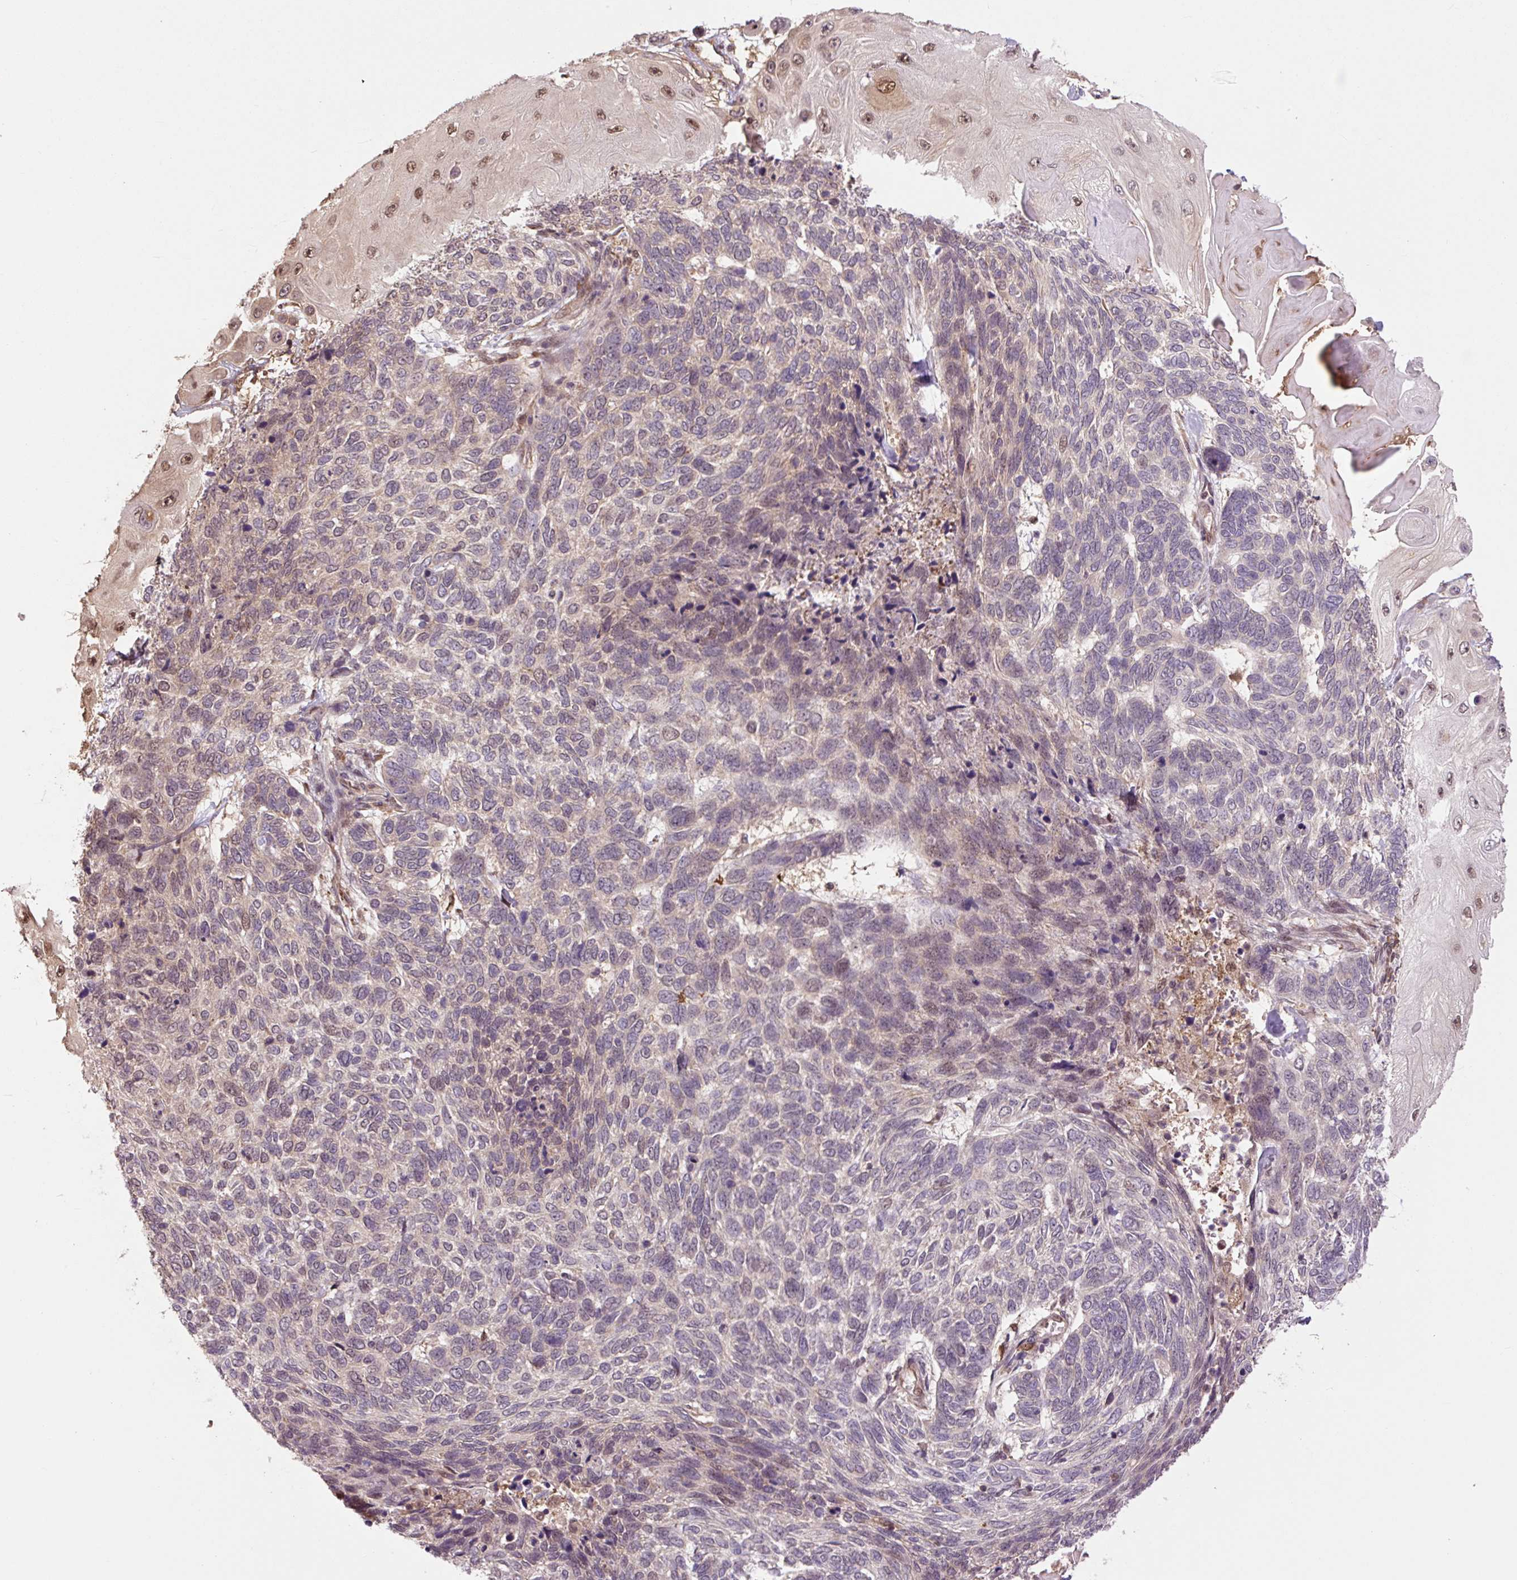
{"staining": {"intensity": "negative", "quantity": "none", "location": "none"}, "tissue": "skin cancer", "cell_type": "Tumor cells", "image_type": "cancer", "snomed": [{"axis": "morphology", "description": "Basal cell carcinoma"}, {"axis": "topography", "description": "Skin"}], "caption": "Immunohistochemistry (IHC) image of skin cancer stained for a protein (brown), which reveals no staining in tumor cells. (DAB IHC visualized using brightfield microscopy, high magnification).", "gene": "TPT1", "patient": {"sex": "female", "age": 65}}